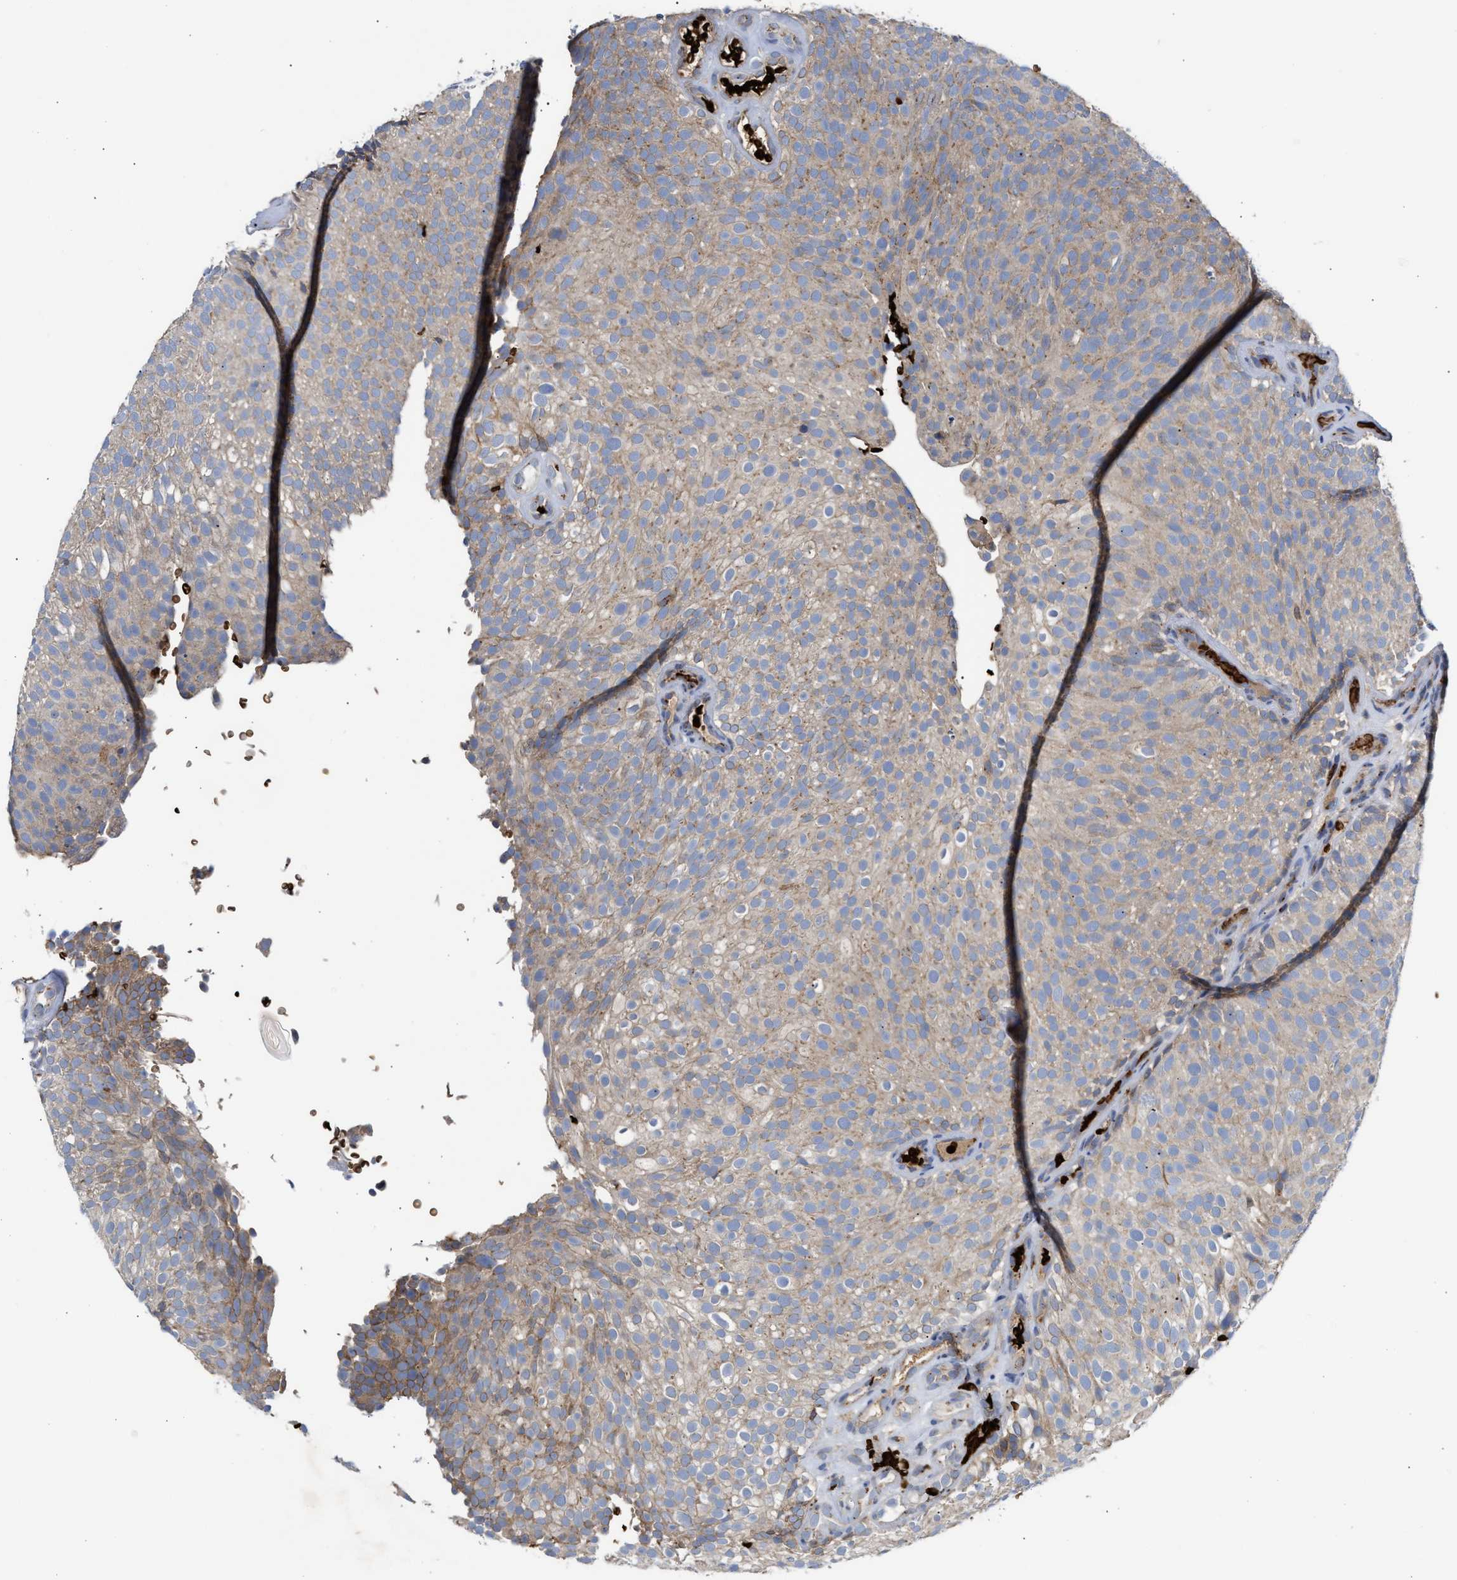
{"staining": {"intensity": "weak", "quantity": ">75%", "location": "cytoplasmic/membranous"}, "tissue": "urothelial cancer", "cell_type": "Tumor cells", "image_type": "cancer", "snomed": [{"axis": "morphology", "description": "Urothelial carcinoma, Low grade"}, {"axis": "topography", "description": "Urinary bladder"}], "caption": "A brown stain highlights weak cytoplasmic/membranous staining of a protein in urothelial carcinoma (low-grade) tumor cells.", "gene": "CCL2", "patient": {"sex": "male", "age": 78}}